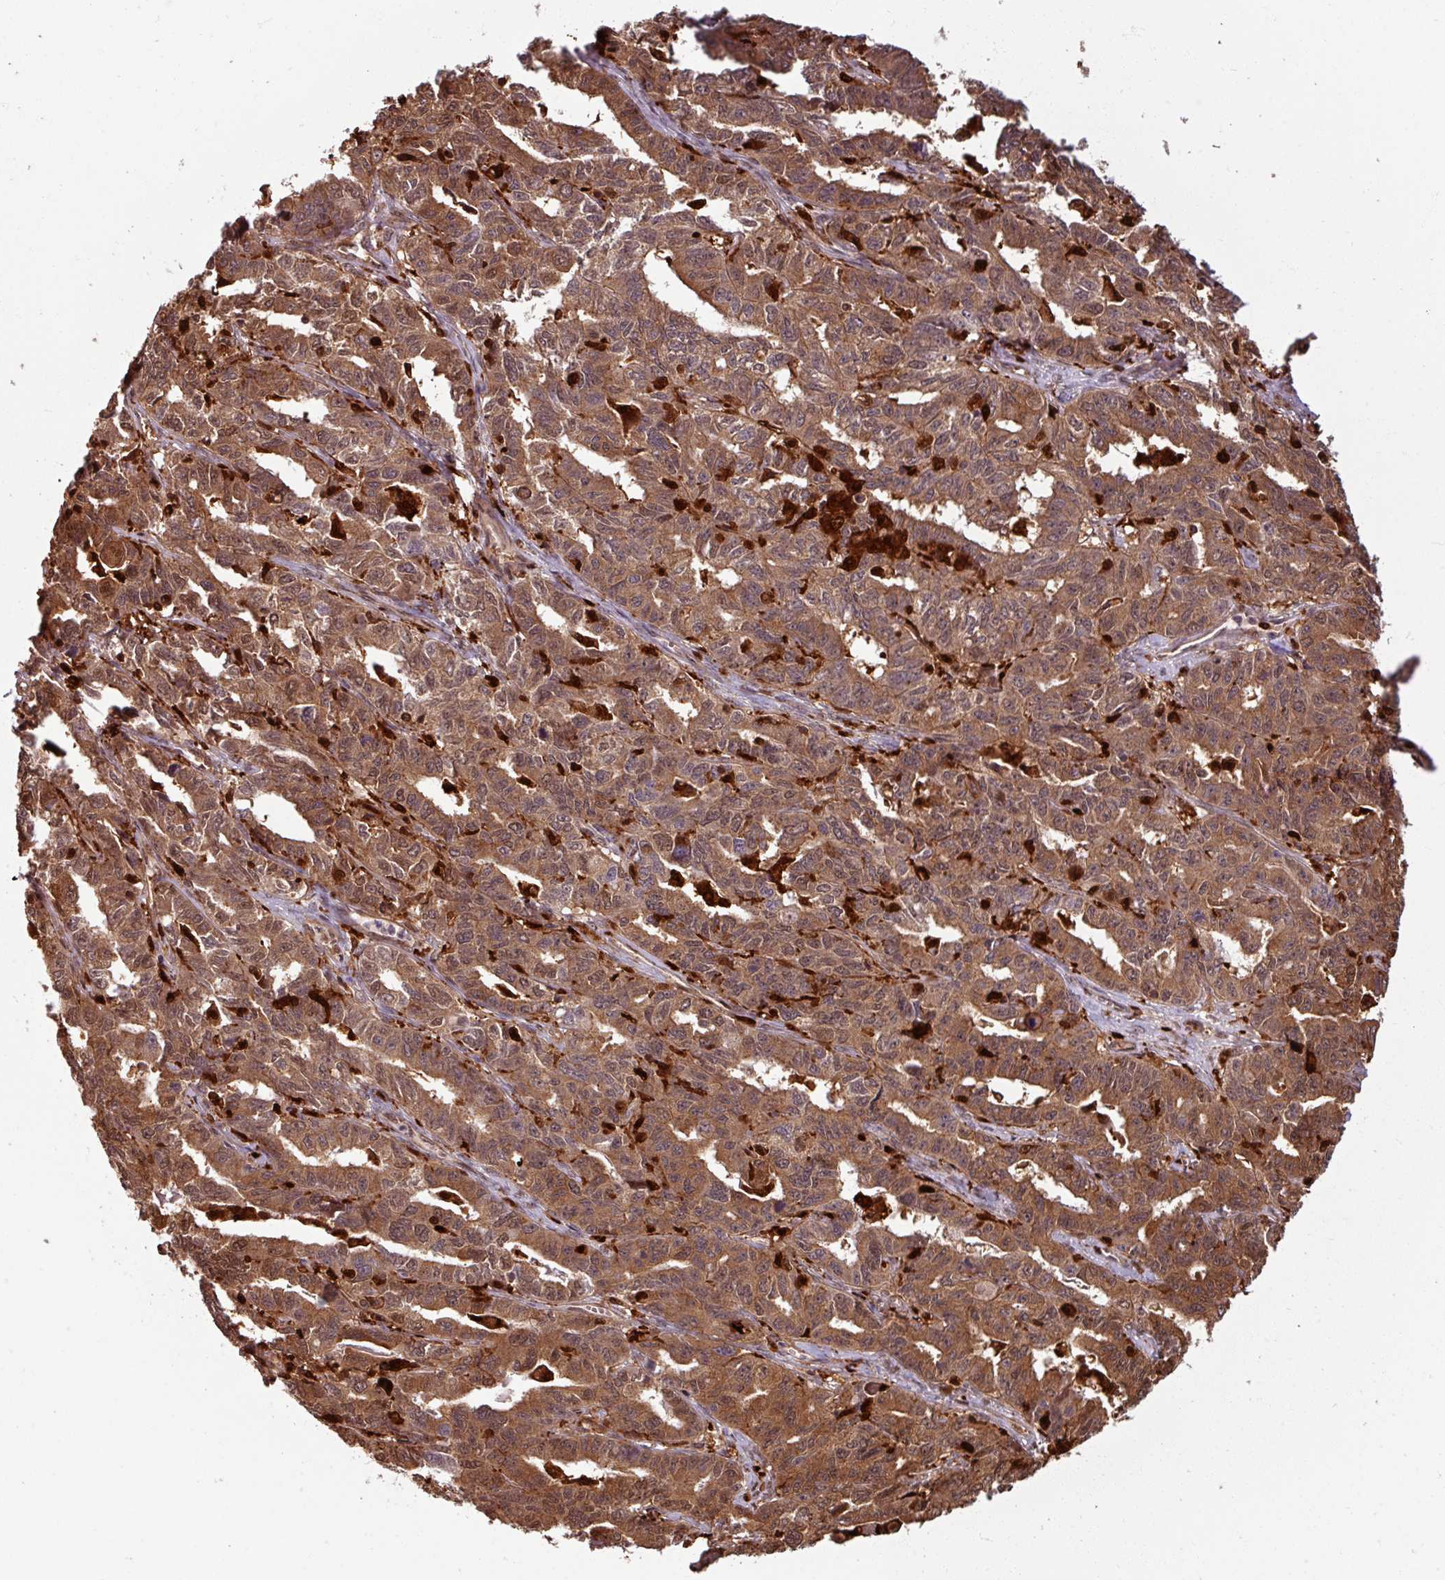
{"staining": {"intensity": "moderate", "quantity": ">75%", "location": "cytoplasmic/membranous,nuclear"}, "tissue": "ovarian cancer", "cell_type": "Tumor cells", "image_type": "cancer", "snomed": [{"axis": "morphology", "description": "Adenocarcinoma, NOS"}, {"axis": "morphology", "description": "Carcinoma, endometroid"}, {"axis": "topography", "description": "Ovary"}], "caption": "Protein expression analysis of endometroid carcinoma (ovarian) reveals moderate cytoplasmic/membranous and nuclear staining in approximately >75% of tumor cells. The staining was performed using DAB (3,3'-diaminobenzidine), with brown indicating positive protein expression. Nuclei are stained blue with hematoxylin.", "gene": "KCTD11", "patient": {"sex": "female", "age": 72}}